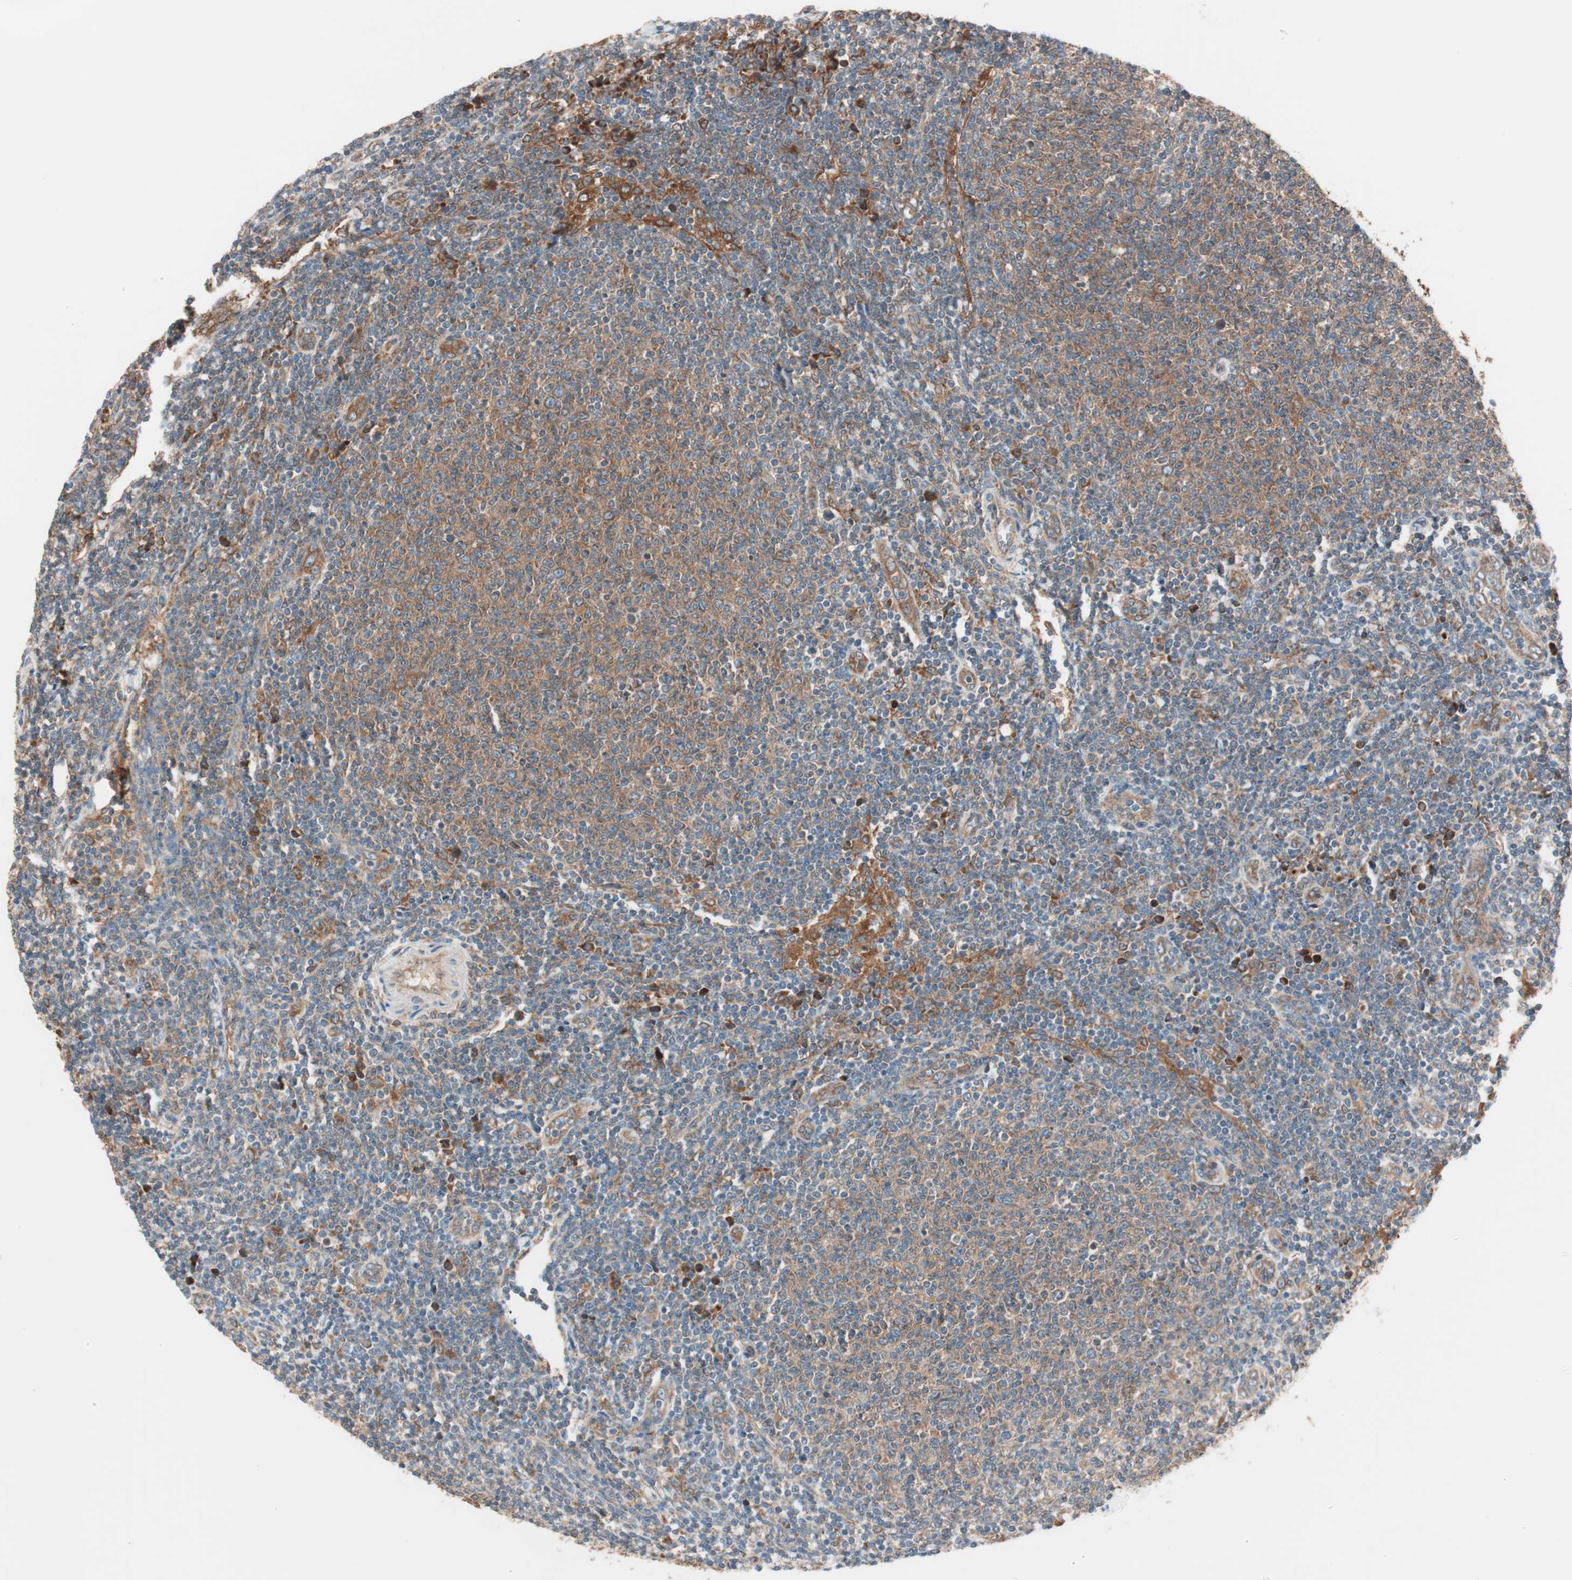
{"staining": {"intensity": "moderate", "quantity": "25%-75%", "location": "cytoplasmic/membranous"}, "tissue": "lymphoma", "cell_type": "Tumor cells", "image_type": "cancer", "snomed": [{"axis": "morphology", "description": "Malignant lymphoma, non-Hodgkin's type, Low grade"}, {"axis": "topography", "description": "Lymph node"}], "caption": "IHC histopathology image of low-grade malignant lymphoma, non-Hodgkin's type stained for a protein (brown), which shows medium levels of moderate cytoplasmic/membranous positivity in about 25%-75% of tumor cells.", "gene": "RAB5A", "patient": {"sex": "male", "age": 66}}